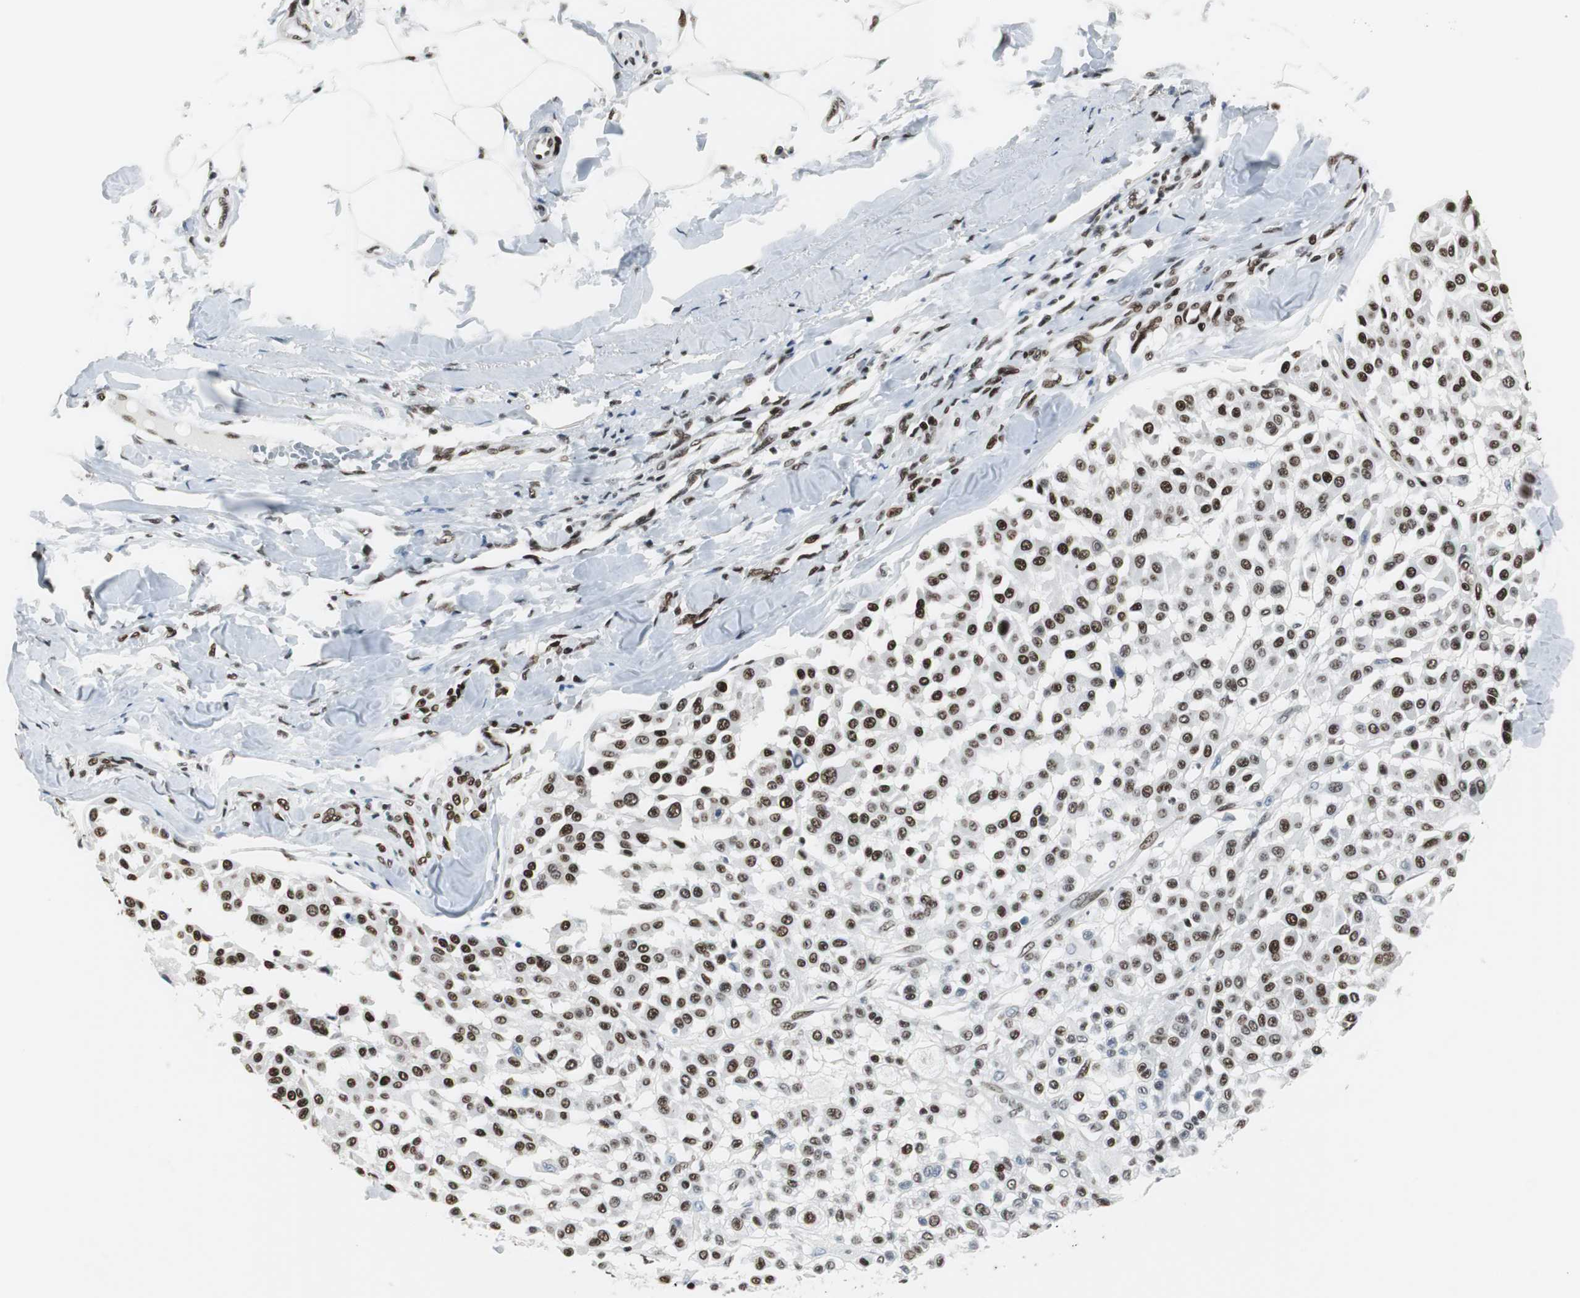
{"staining": {"intensity": "strong", "quantity": ">75%", "location": "nuclear"}, "tissue": "melanoma", "cell_type": "Tumor cells", "image_type": "cancer", "snomed": [{"axis": "morphology", "description": "Malignant melanoma, Metastatic site"}, {"axis": "topography", "description": "Soft tissue"}], "caption": "Strong nuclear positivity is seen in about >75% of tumor cells in malignant melanoma (metastatic site).", "gene": "MEF2D", "patient": {"sex": "male", "age": 41}}